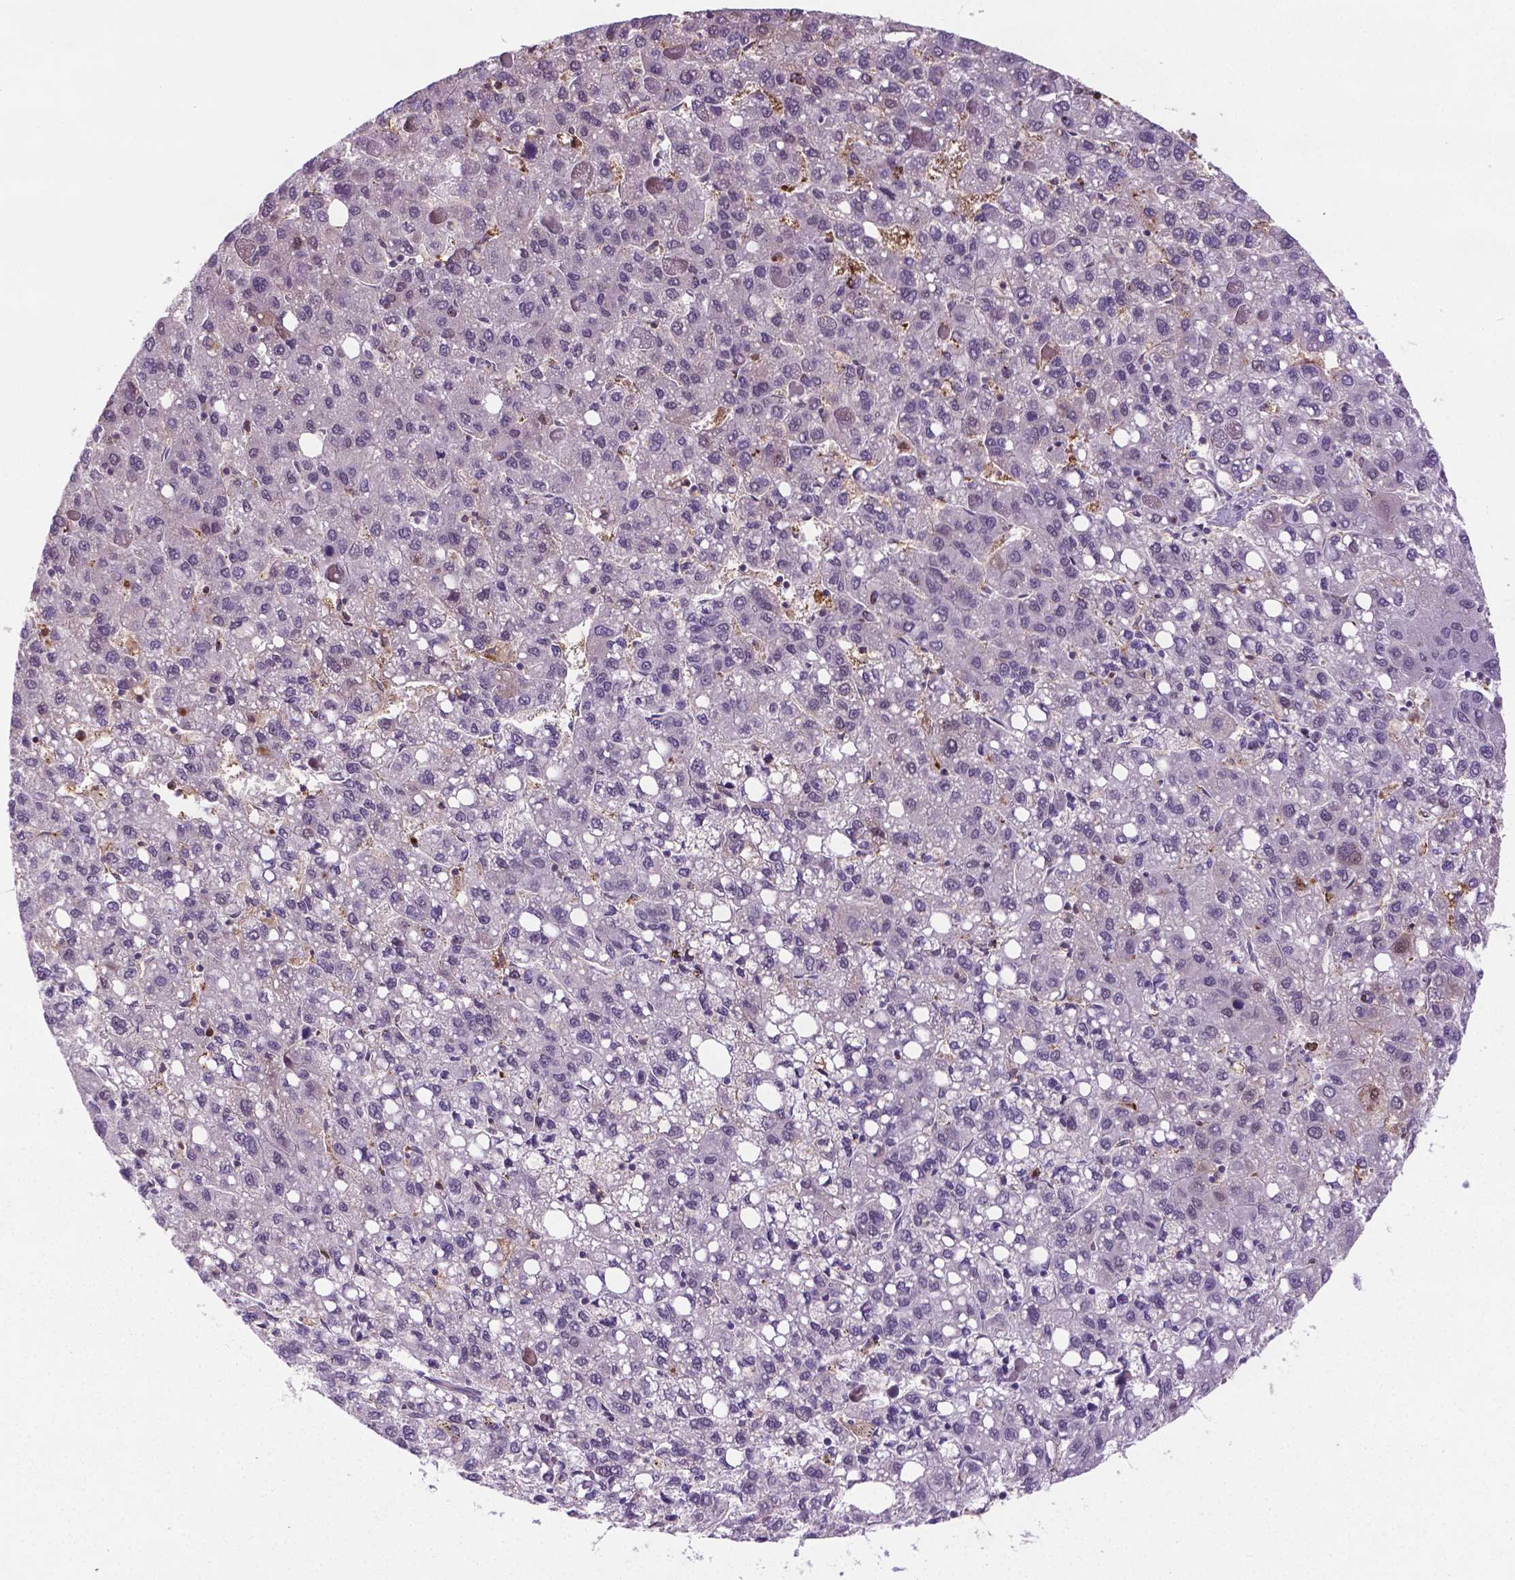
{"staining": {"intensity": "negative", "quantity": "none", "location": "none"}, "tissue": "liver cancer", "cell_type": "Tumor cells", "image_type": "cancer", "snomed": [{"axis": "morphology", "description": "Carcinoma, Hepatocellular, NOS"}, {"axis": "topography", "description": "Liver"}], "caption": "IHC micrograph of human hepatocellular carcinoma (liver) stained for a protein (brown), which displays no expression in tumor cells.", "gene": "PLIN3", "patient": {"sex": "female", "age": 82}}